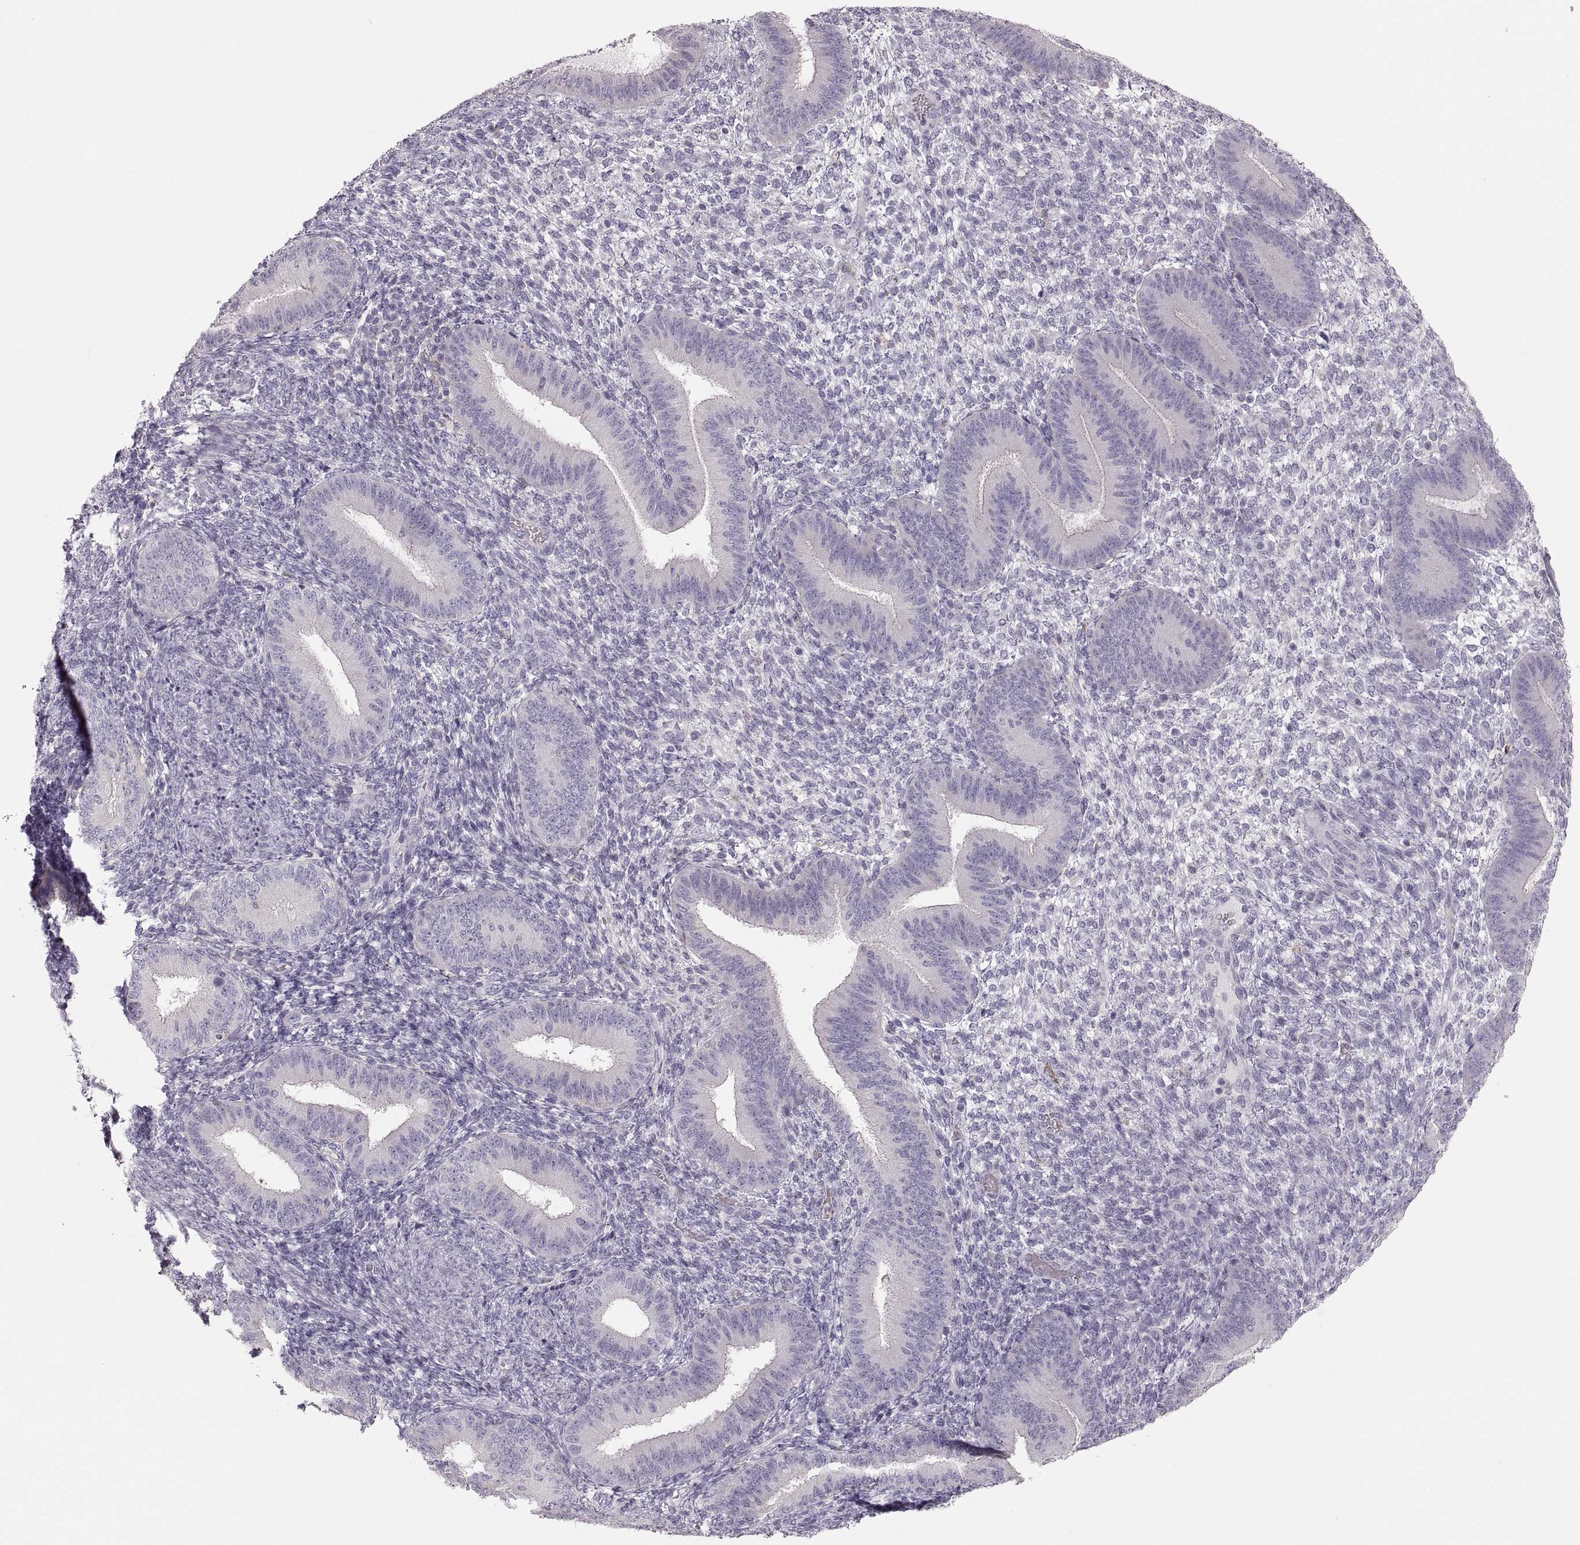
{"staining": {"intensity": "negative", "quantity": "none", "location": "none"}, "tissue": "endometrium", "cell_type": "Cells in endometrial stroma", "image_type": "normal", "snomed": [{"axis": "morphology", "description": "Normal tissue, NOS"}, {"axis": "topography", "description": "Endometrium"}], "caption": "Immunohistochemical staining of normal human endometrium exhibits no significant expression in cells in endometrial stroma.", "gene": "RUNDC3A", "patient": {"sex": "female", "age": 39}}